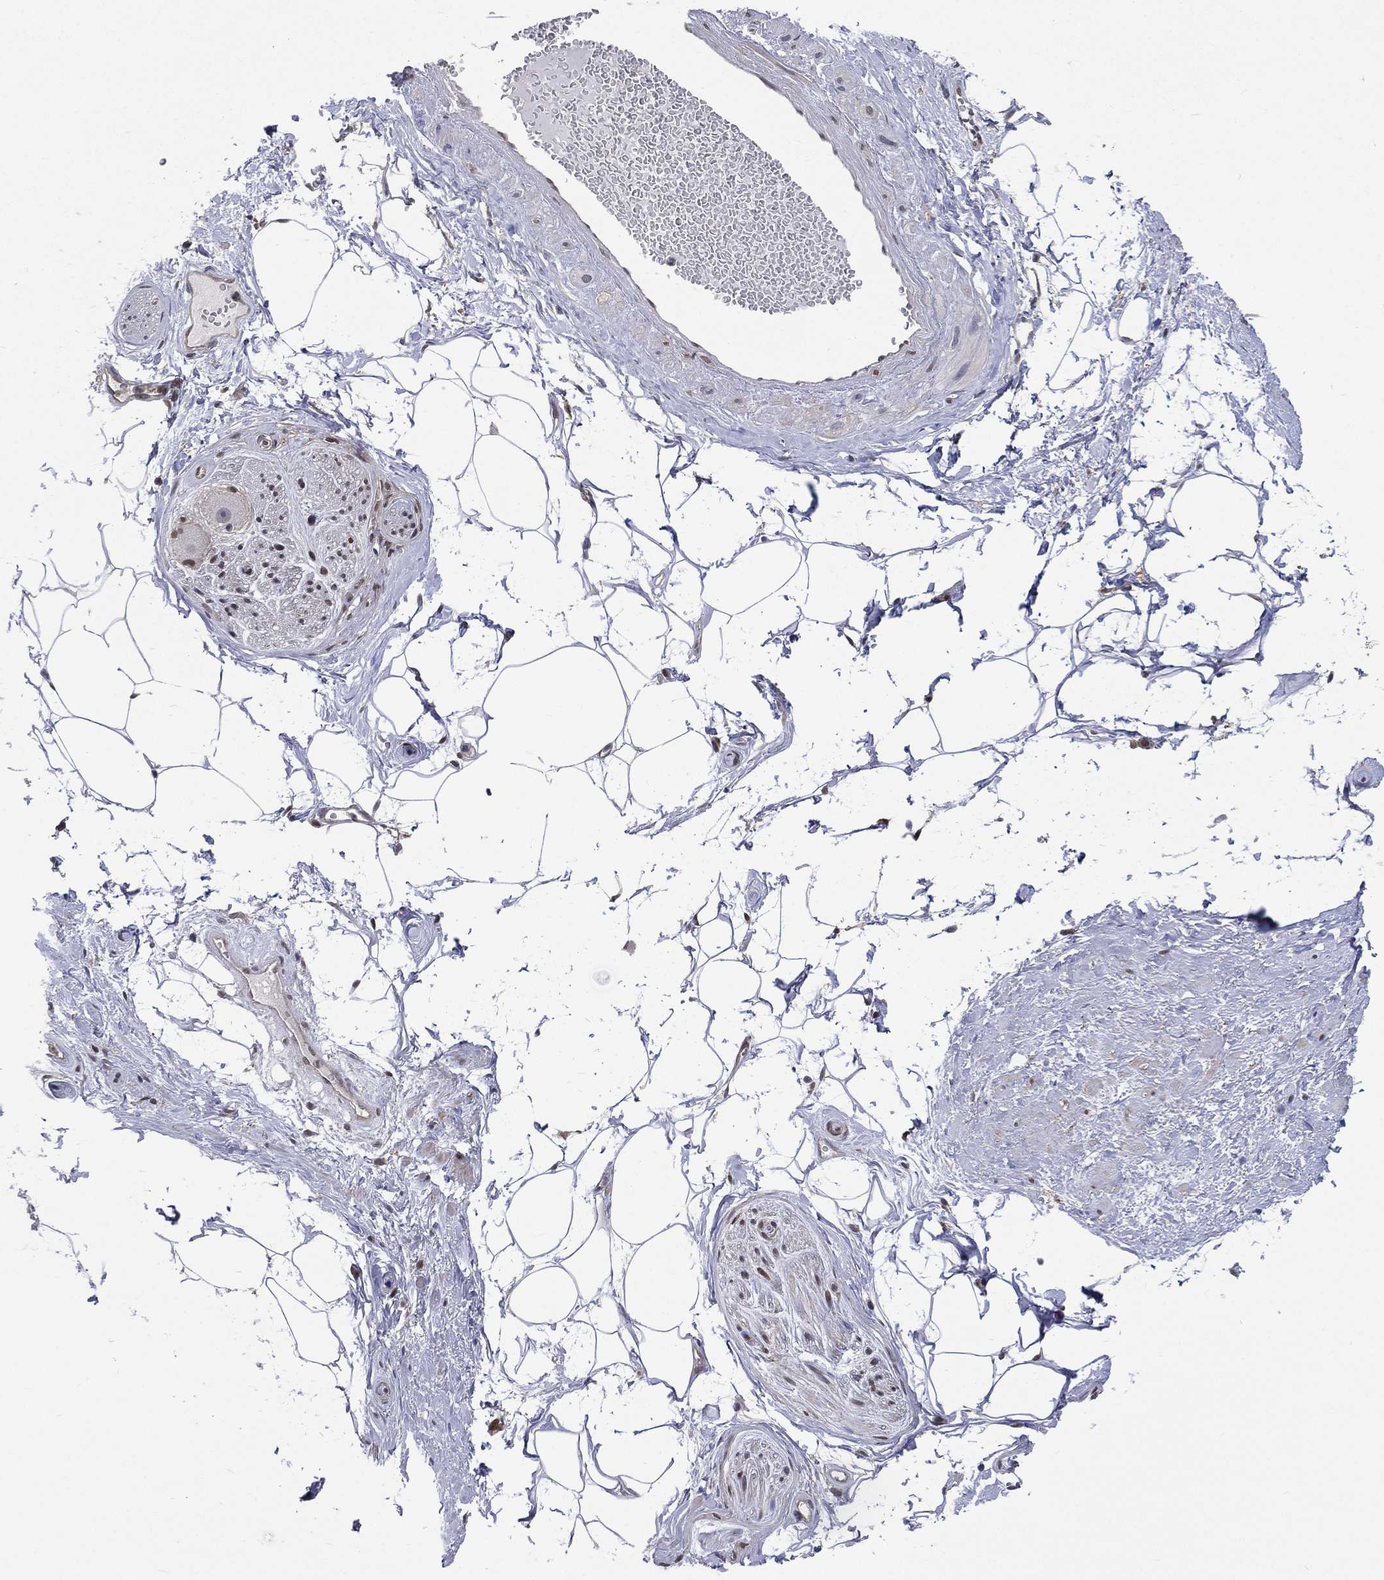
{"staining": {"intensity": "negative", "quantity": "none", "location": "none"}, "tissue": "adipose tissue", "cell_type": "Adipocytes", "image_type": "normal", "snomed": [{"axis": "morphology", "description": "Normal tissue, NOS"}, {"axis": "topography", "description": "Prostate"}, {"axis": "topography", "description": "Peripheral nerve tissue"}], "caption": "High magnification brightfield microscopy of unremarkable adipose tissue stained with DAB (3,3'-diaminobenzidine) (brown) and counterstained with hematoxylin (blue): adipocytes show no significant staining.", "gene": "MTAP", "patient": {"sex": "male", "age": 57}}